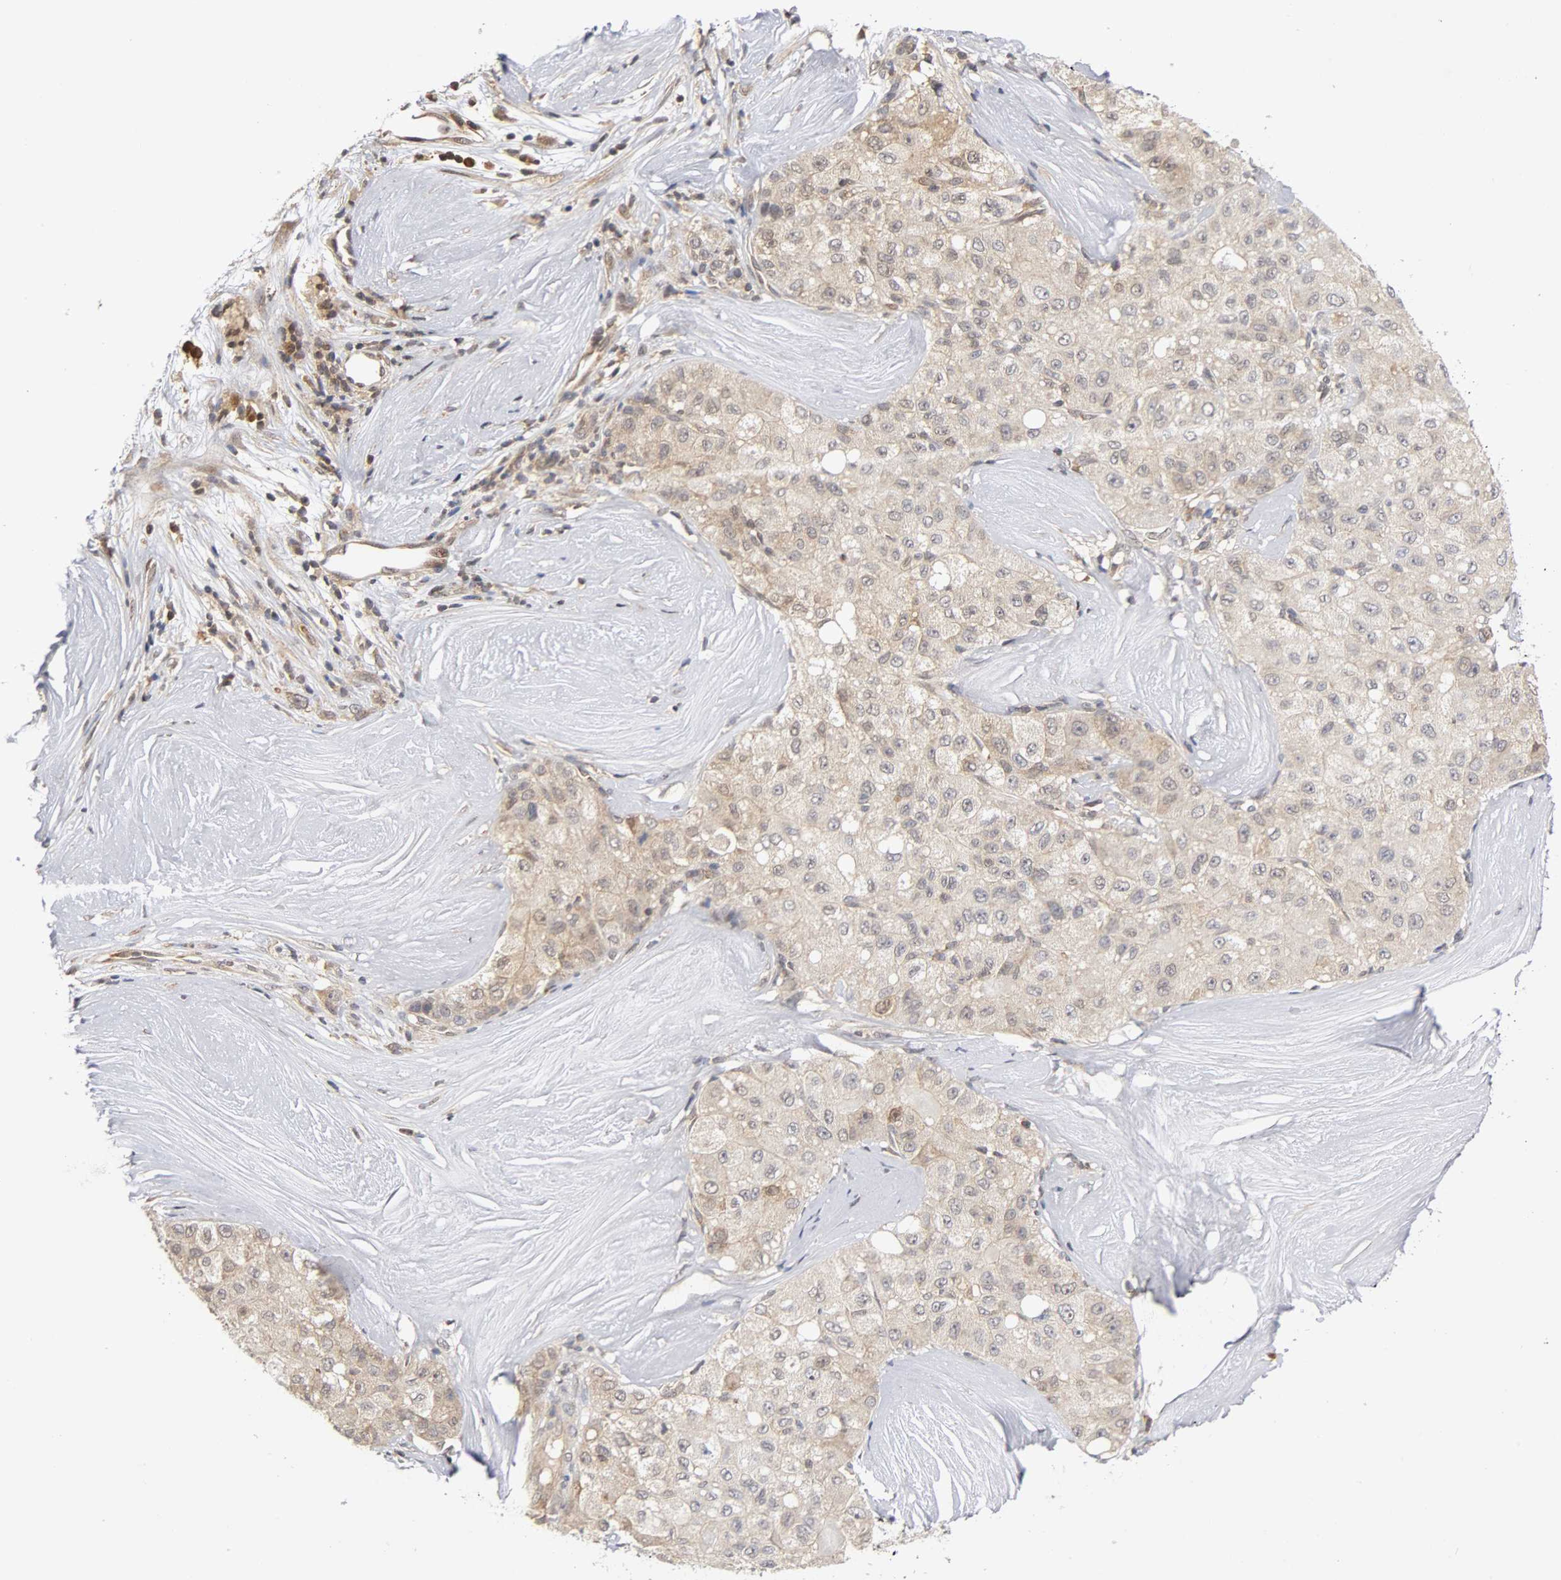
{"staining": {"intensity": "weak", "quantity": "25%-75%", "location": "cytoplasmic/membranous,nuclear"}, "tissue": "liver cancer", "cell_type": "Tumor cells", "image_type": "cancer", "snomed": [{"axis": "morphology", "description": "Carcinoma, Hepatocellular, NOS"}, {"axis": "topography", "description": "Liver"}], "caption": "Hepatocellular carcinoma (liver) stained with a protein marker reveals weak staining in tumor cells.", "gene": "UBE2M", "patient": {"sex": "male", "age": 80}}